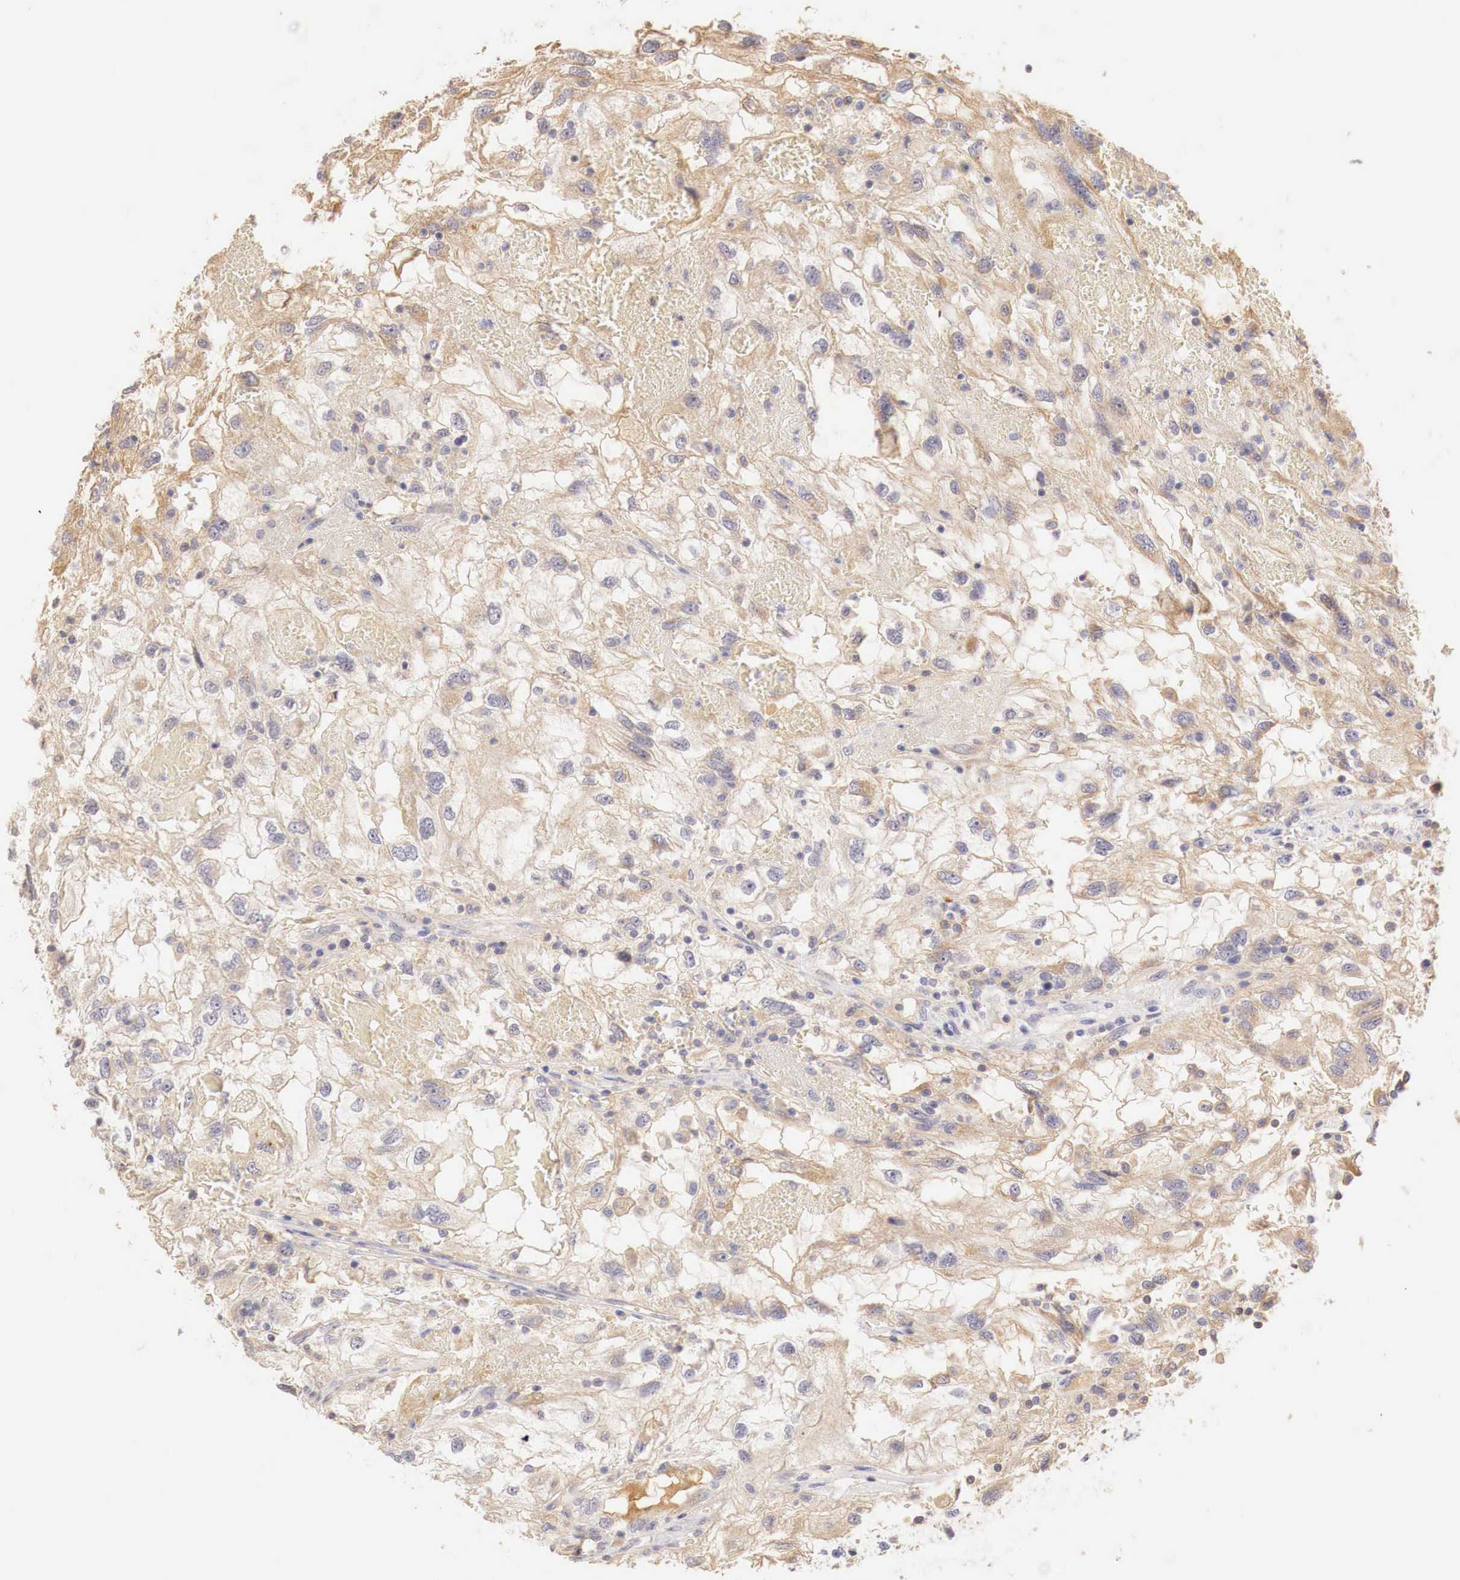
{"staining": {"intensity": "weak", "quantity": "25%-75%", "location": "cytoplasmic/membranous"}, "tissue": "renal cancer", "cell_type": "Tumor cells", "image_type": "cancer", "snomed": [{"axis": "morphology", "description": "Normal tissue, NOS"}, {"axis": "morphology", "description": "Adenocarcinoma, NOS"}, {"axis": "topography", "description": "Kidney"}], "caption": "Adenocarcinoma (renal) was stained to show a protein in brown. There is low levels of weak cytoplasmic/membranous staining in about 25%-75% of tumor cells.", "gene": "GATA1", "patient": {"sex": "male", "age": 71}}